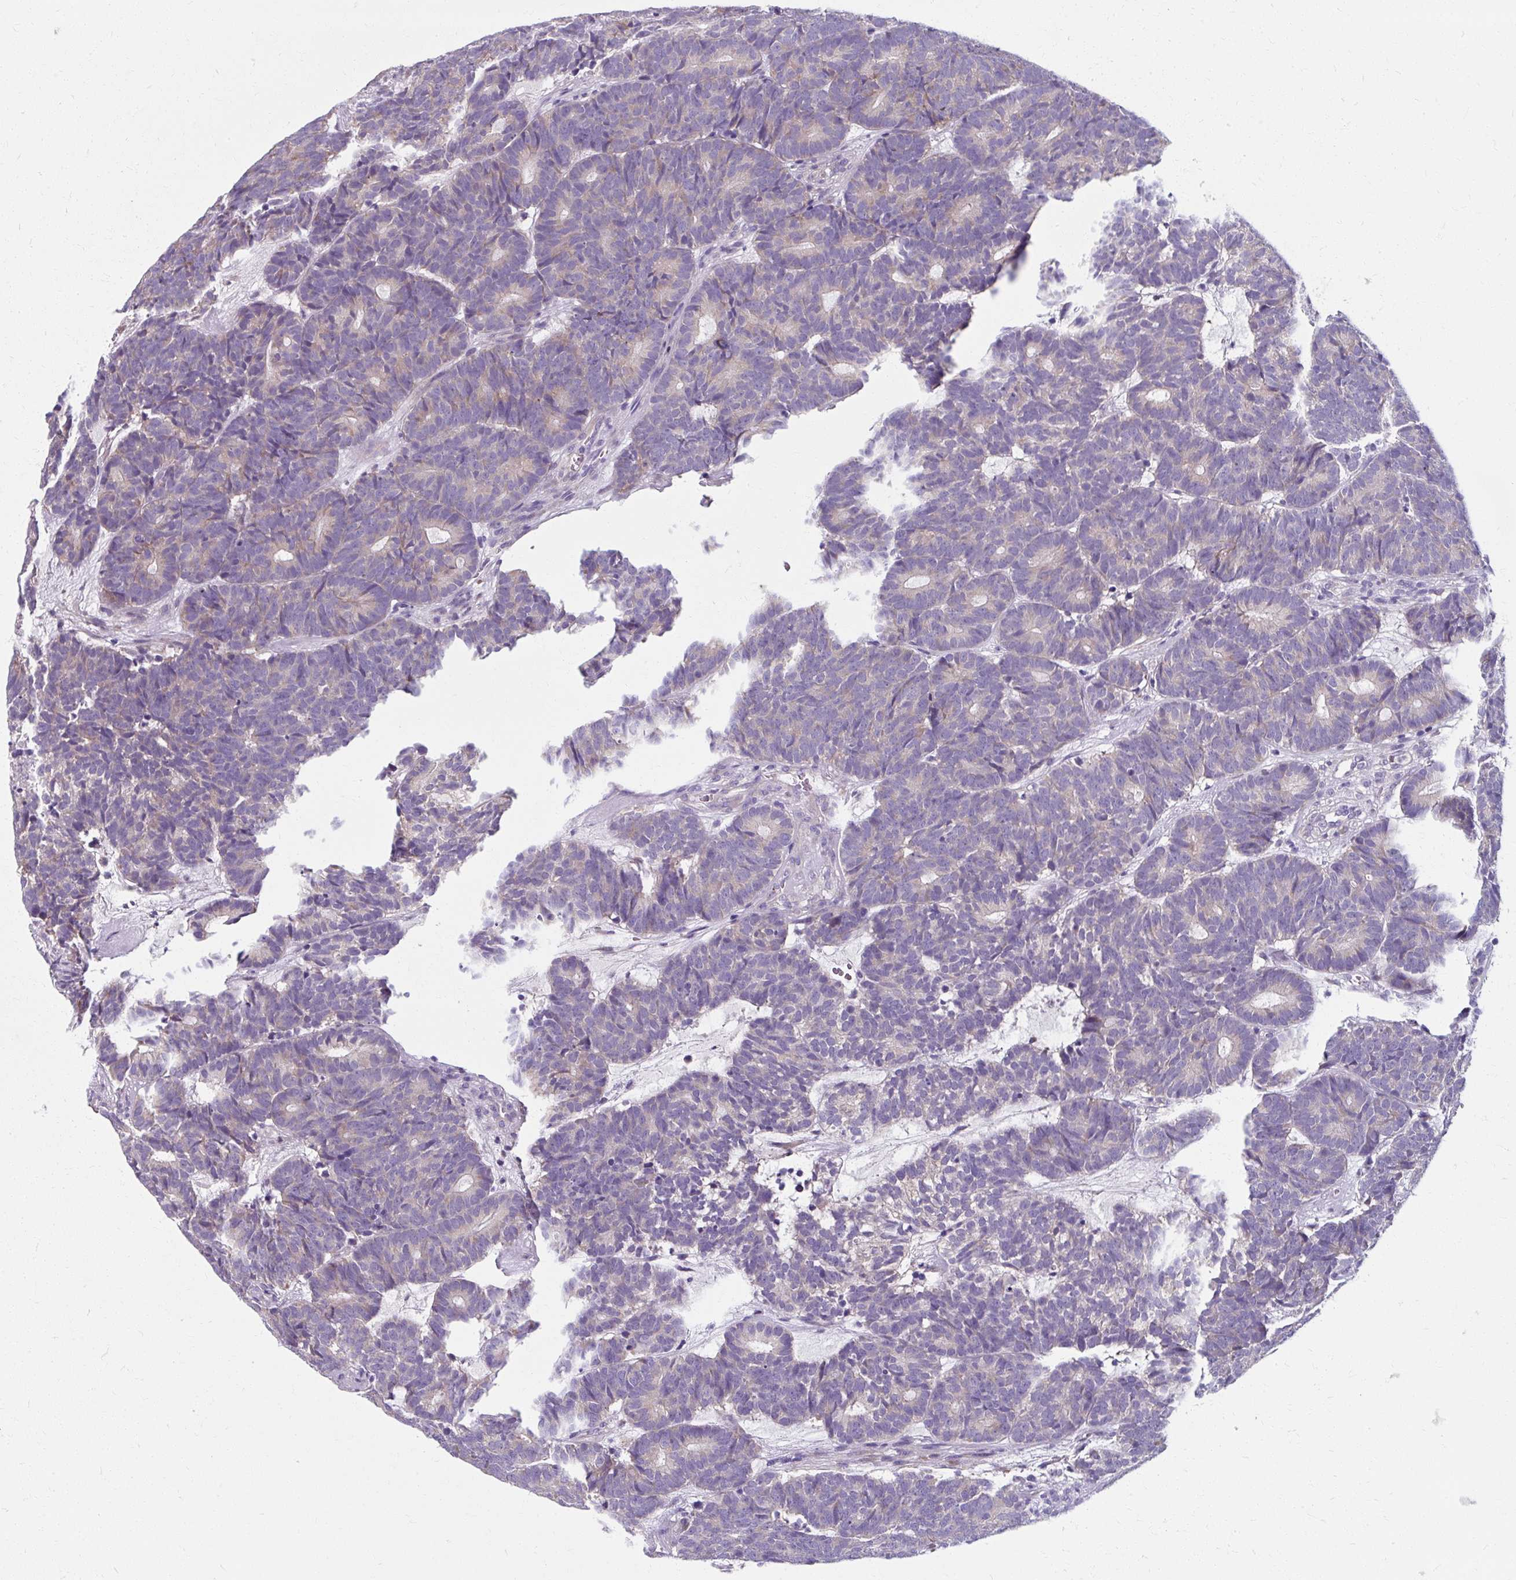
{"staining": {"intensity": "moderate", "quantity": "<25%", "location": "cytoplasmic/membranous"}, "tissue": "head and neck cancer", "cell_type": "Tumor cells", "image_type": "cancer", "snomed": [{"axis": "morphology", "description": "Adenocarcinoma, NOS"}, {"axis": "topography", "description": "Head-Neck"}], "caption": "Immunohistochemistry photomicrograph of neoplastic tissue: human head and neck adenocarcinoma stained using IHC reveals low levels of moderate protein expression localized specifically in the cytoplasmic/membranous of tumor cells, appearing as a cytoplasmic/membranous brown color.", "gene": "ZNF555", "patient": {"sex": "female", "age": 81}}